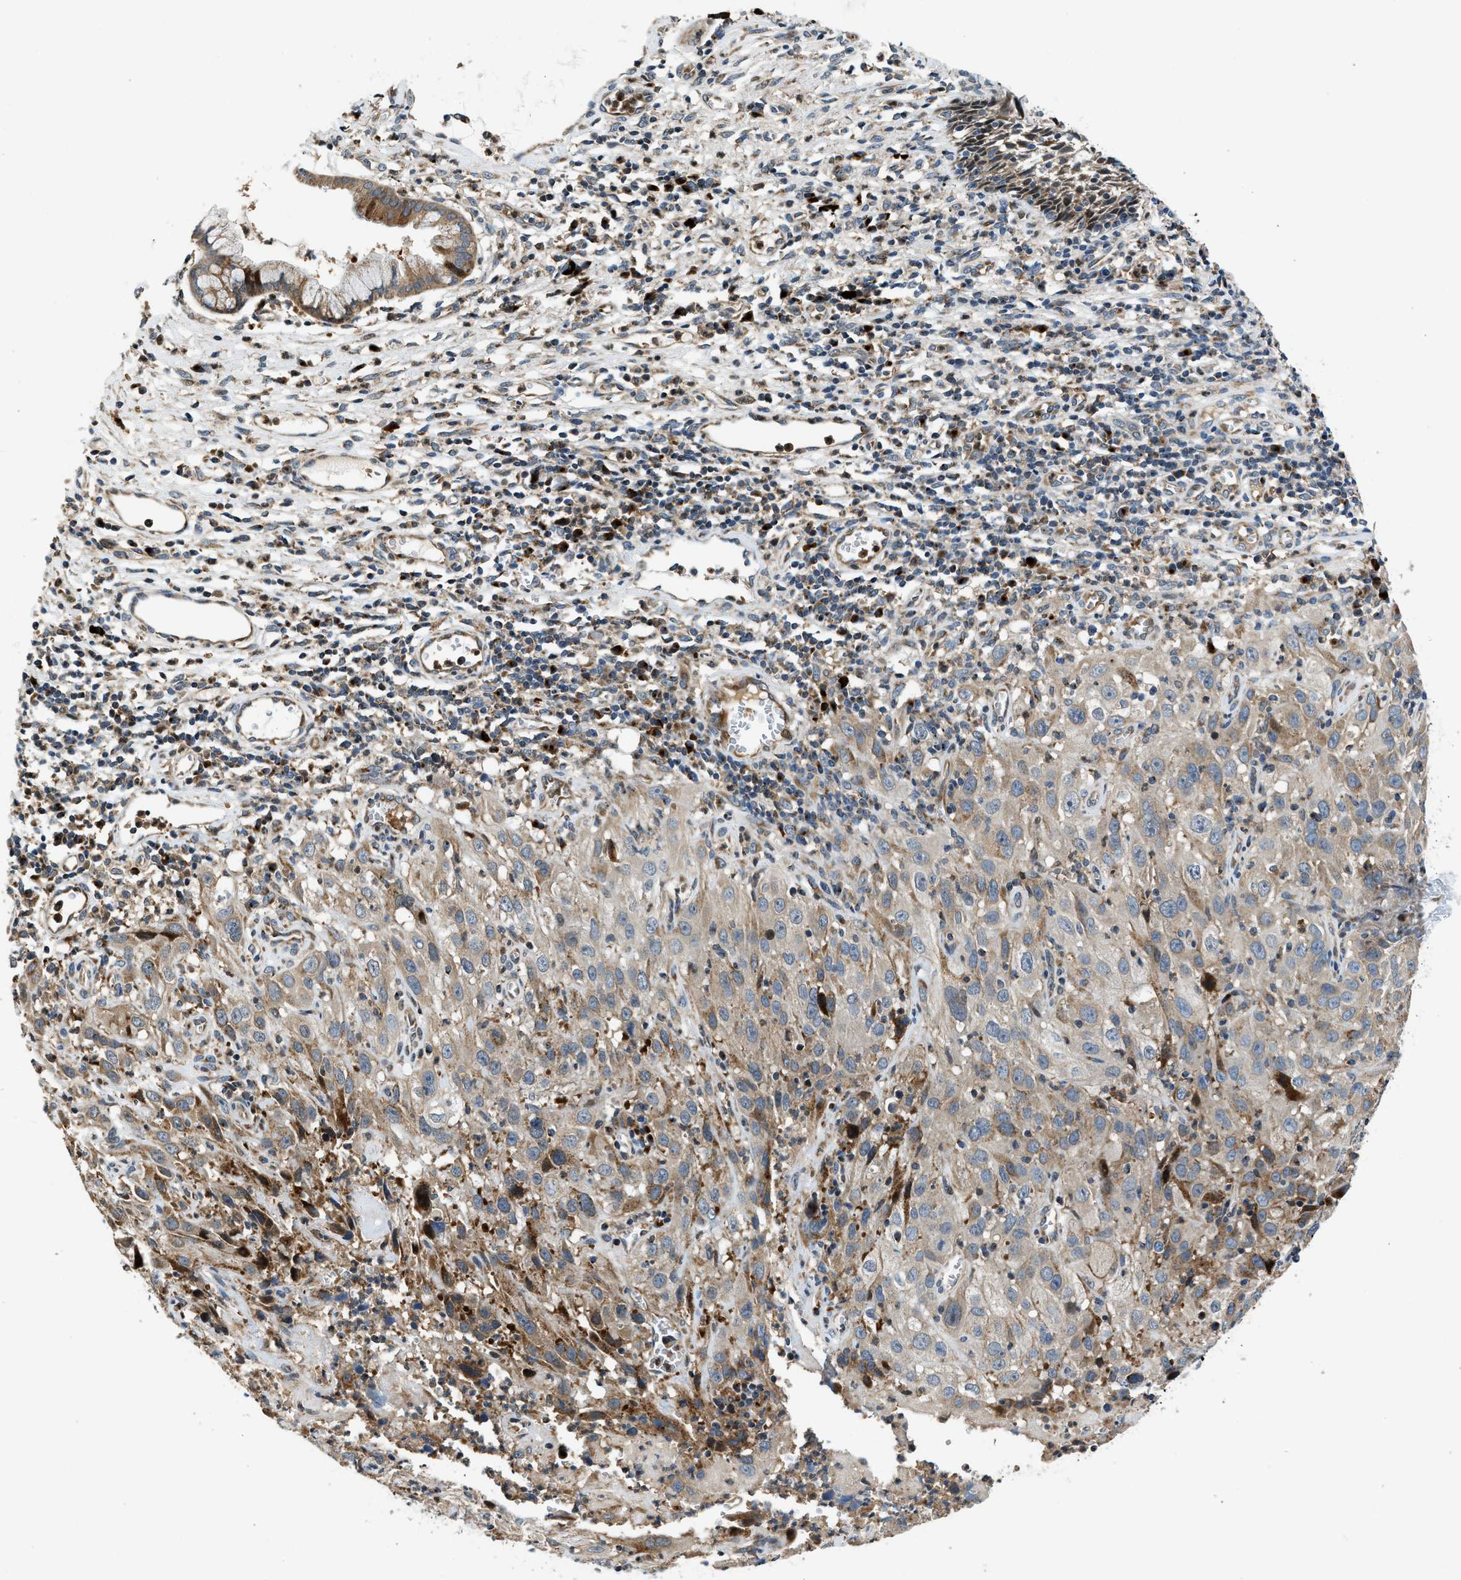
{"staining": {"intensity": "weak", "quantity": ">75%", "location": "cytoplasmic/membranous"}, "tissue": "cervical cancer", "cell_type": "Tumor cells", "image_type": "cancer", "snomed": [{"axis": "morphology", "description": "Squamous cell carcinoma, NOS"}, {"axis": "topography", "description": "Cervix"}], "caption": "Protein expression analysis of human cervical cancer reveals weak cytoplasmic/membranous positivity in approximately >75% of tumor cells.", "gene": "FUT8", "patient": {"sex": "female", "age": 32}}